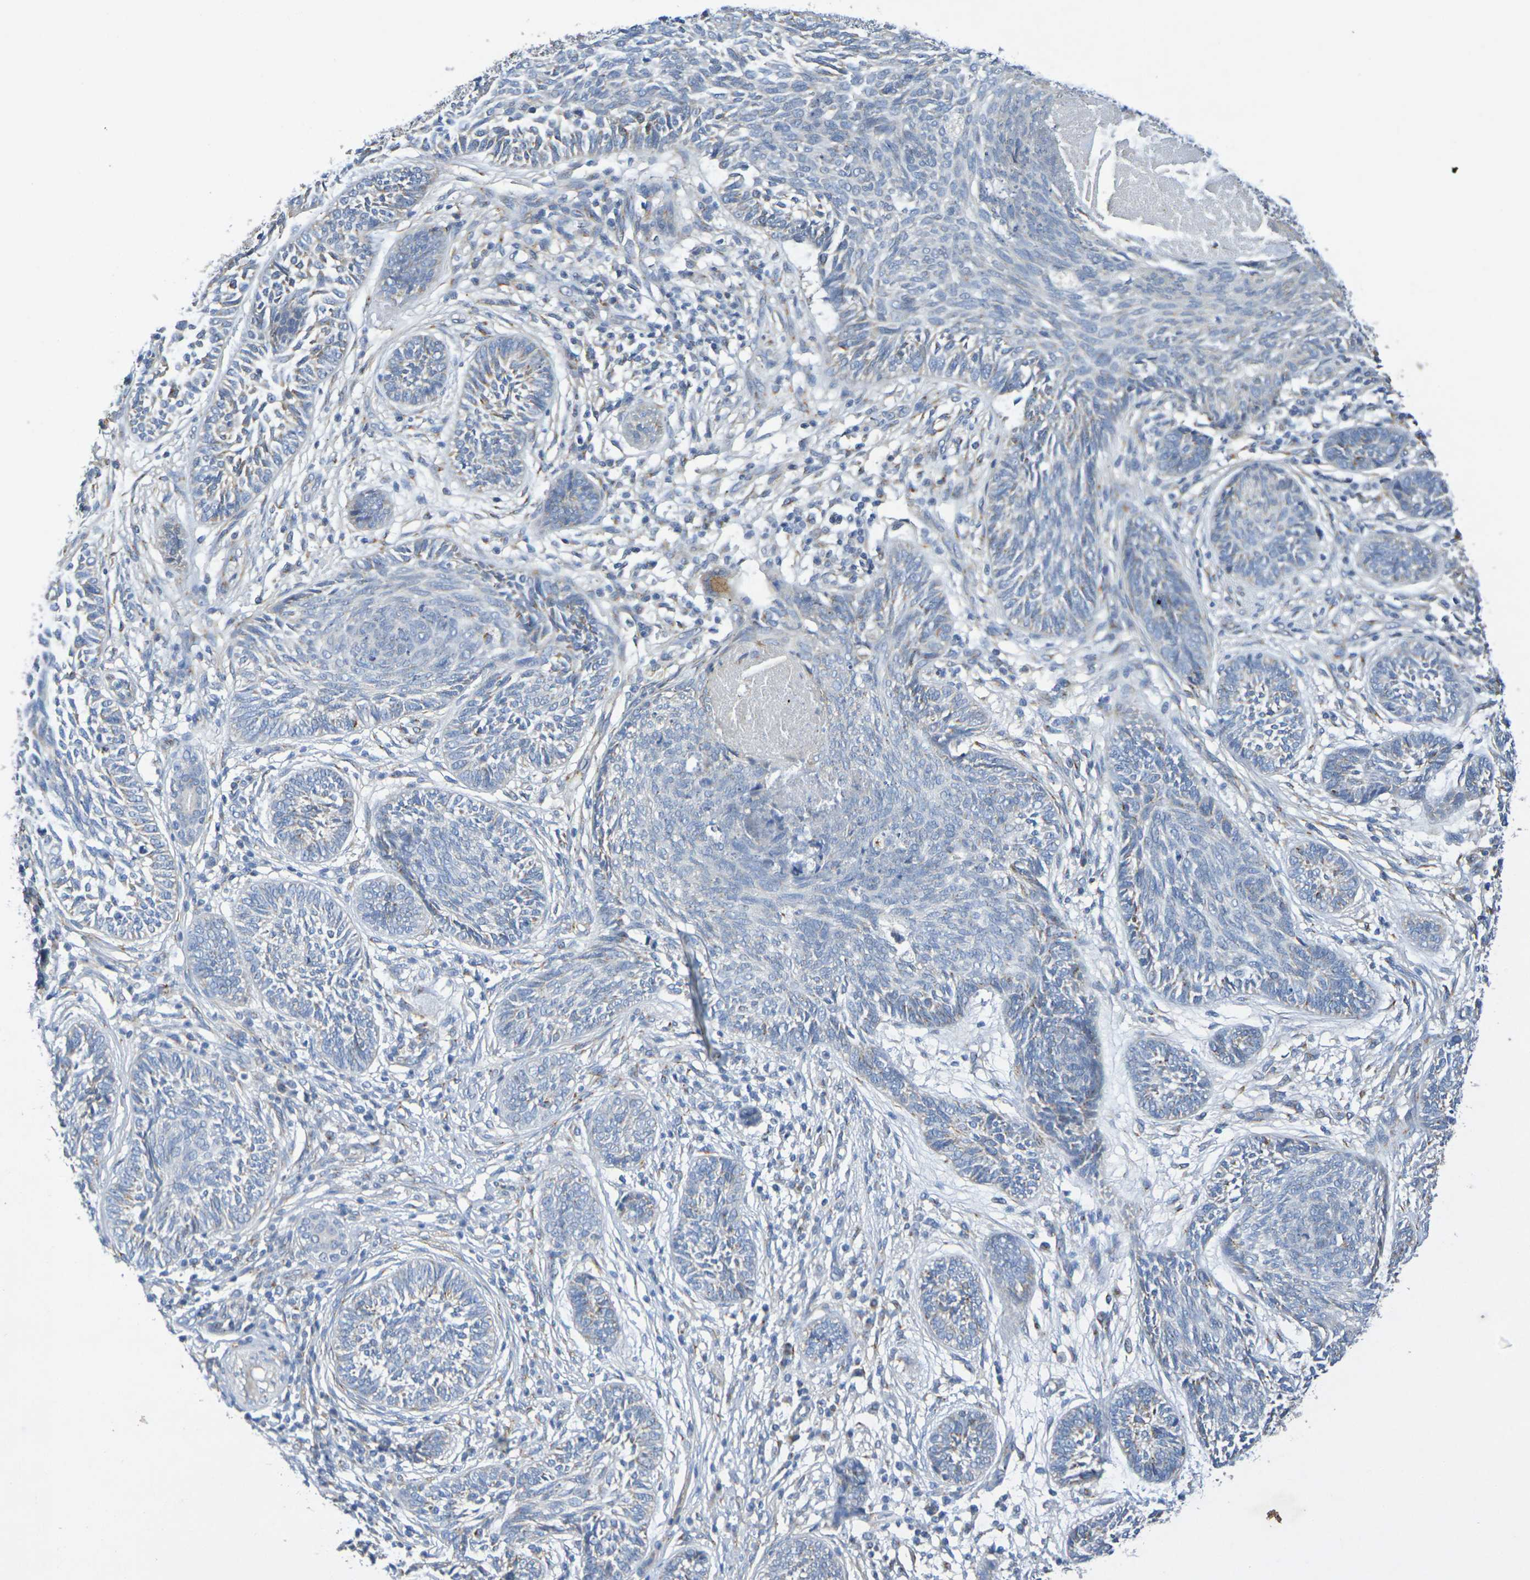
{"staining": {"intensity": "negative", "quantity": "none", "location": "none"}, "tissue": "skin cancer", "cell_type": "Tumor cells", "image_type": "cancer", "snomed": [{"axis": "morphology", "description": "Papilloma, NOS"}, {"axis": "morphology", "description": "Basal cell carcinoma"}, {"axis": "topography", "description": "Skin"}], "caption": "The IHC histopathology image has no significant positivity in tumor cells of skin cancer (basal cell carcinoma) tissue.", "gene": "DCP2", "patient": {"sex": "male", "age": 87}}